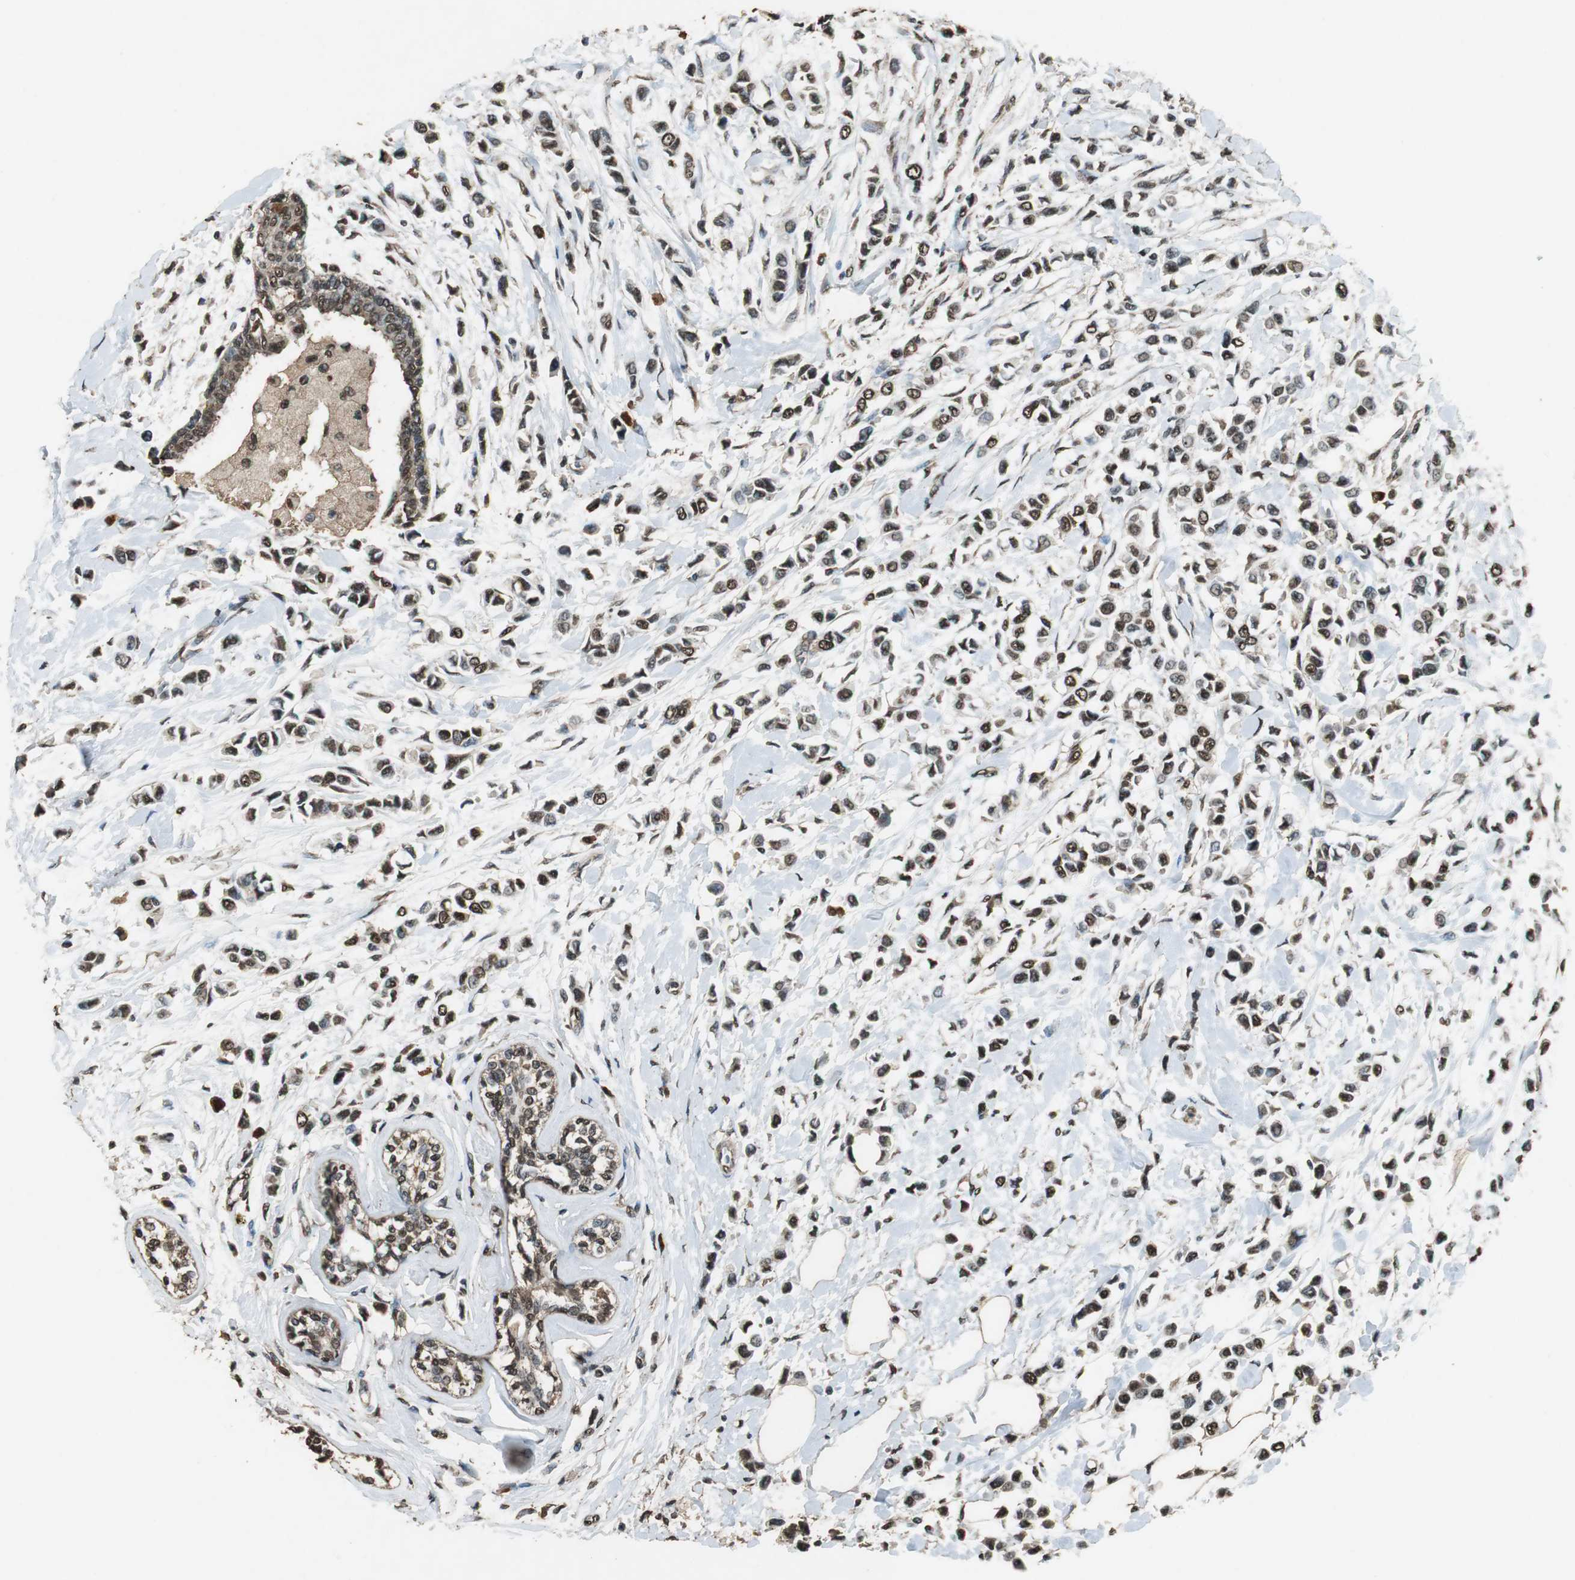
{"staining": {"intensity": "strong", "quantity": ">75%", "location": "cytoplasmic/membranous,nuclear"}, "tissue": "breast cancer", "cell_type": "Tumor cells", "image_type": "cancer", "snomed": [{"axis": "morphology", "description": "Lobular carcinoma"}, {"axis": "topography", "description": "Breast"}], "caption": "Lobular carcinoma (breast) stained with a protein marker exhibits strong staining in tumor cells.", "gene": "PPP1R13B", "patient": {"sex": "female", "age": 51}}